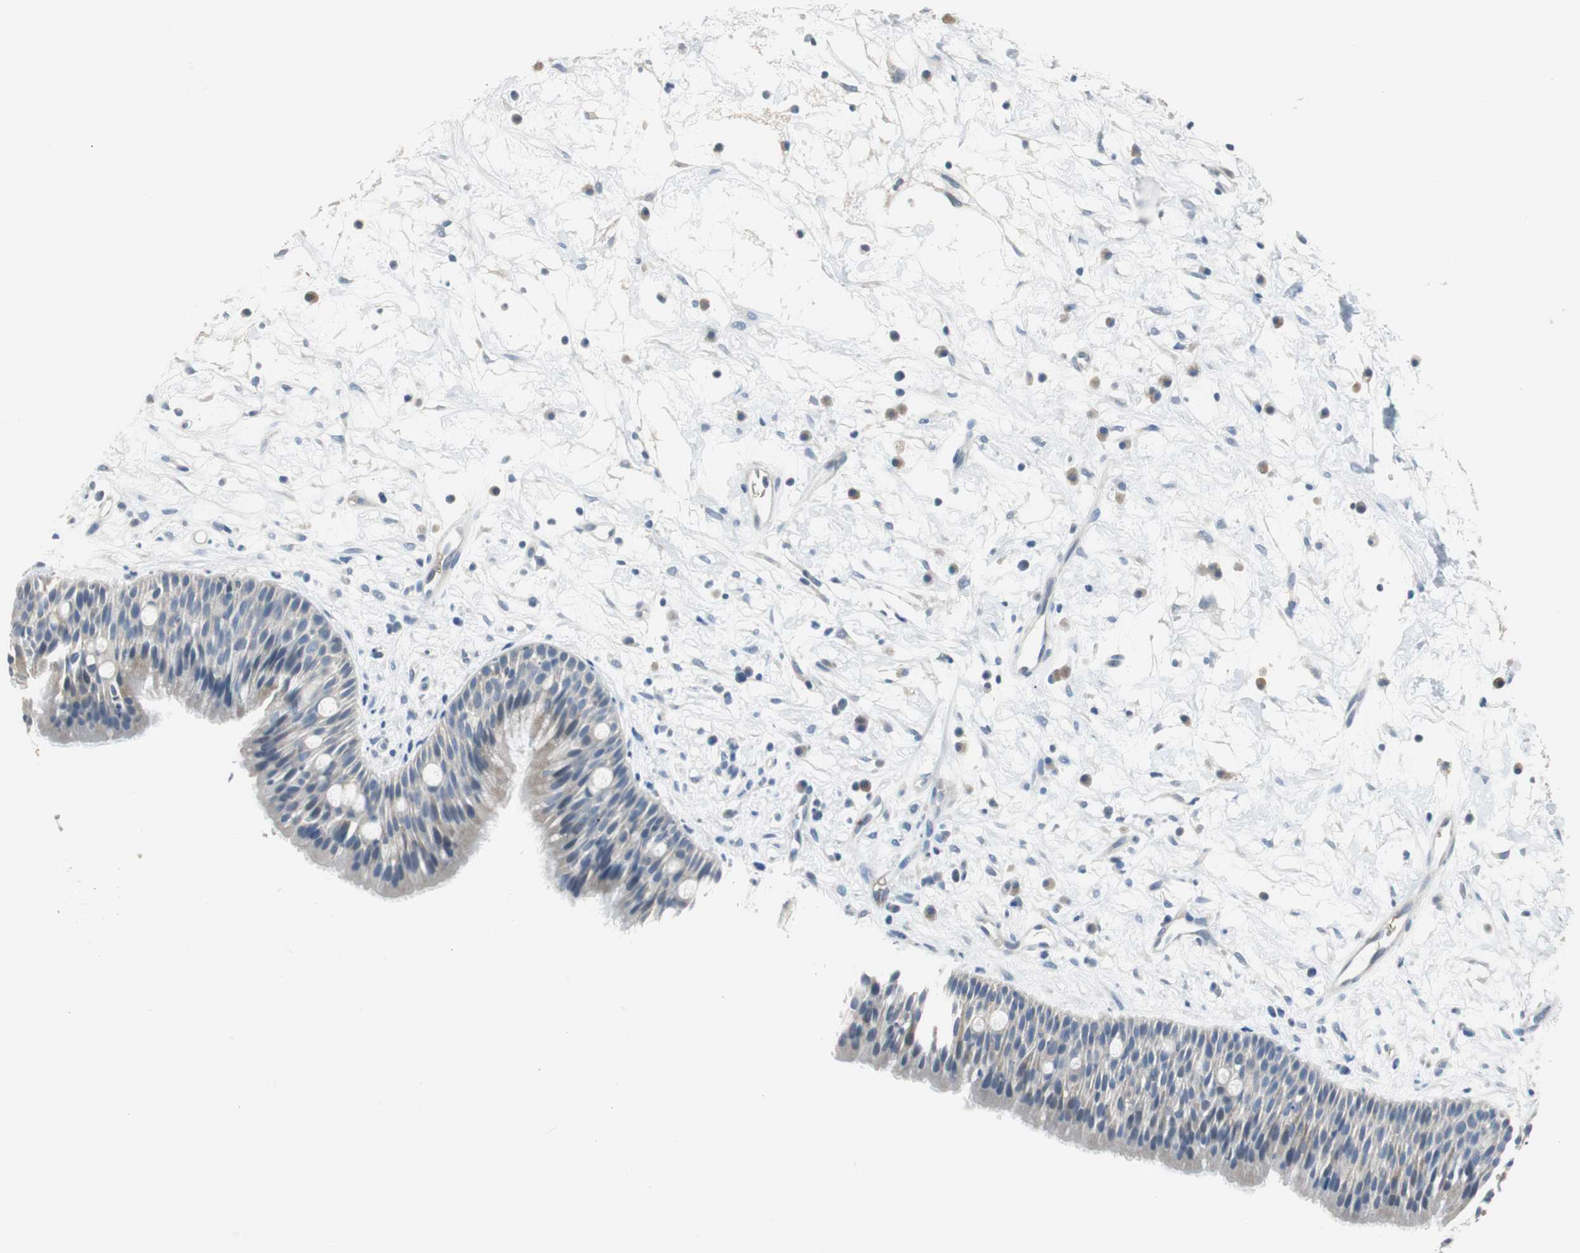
{"staining": {"intensity": "negative", "quantity": "none", "location": "none"}, "tissue": "nasopharynx", "cell_type": "Respiratory epithelial cells", "image_type": "normal", "snomed": [{"axis": "morphology", "description": "Normal tissue, NOS"}, {"axis": "topography", "description": "Nasopharynx"}], "caption": "Image shows no protein staining in respiratory epithelial cells of benign nasopharynx. Nuclei are stained in blue.", "gene": "MSTO1", "patient": {"sex": "male", "age": 13}}